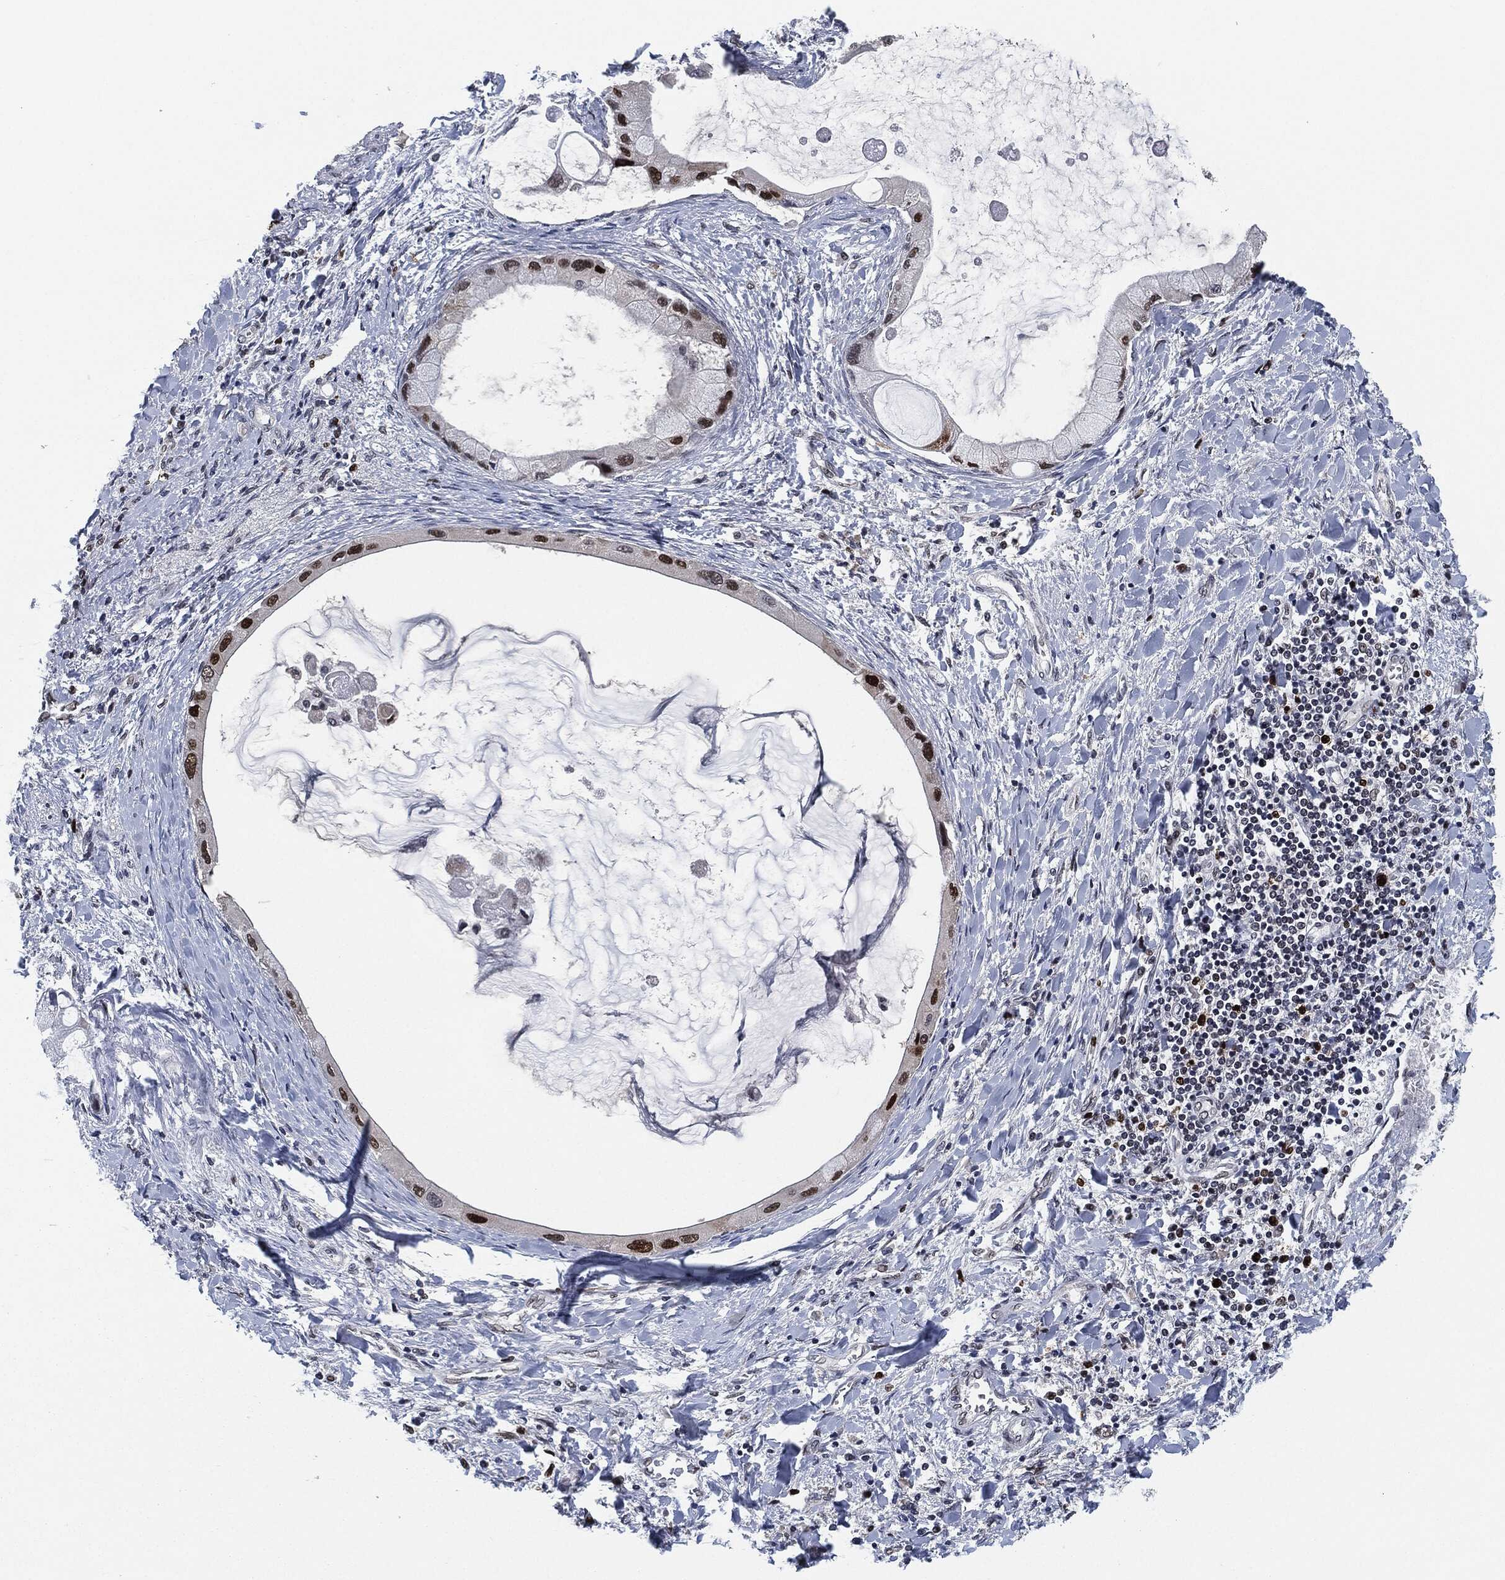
{"staining": {"intensity": "strong", "quantity": "25%-75%", "location": "nuclear"}, "tissue": "liver cancer", "cell_type": "Tumor cells", "image_type": "cancer", "snomed": [{"axis": "morphology", "description": "Cholangiocarcinoma"}, {"axis": "topography", "description": "Liver"}], "caption": "Immunohistochemistry (DAB) staining of liver cancer (cholangiocarcinoma) exhibits strong nuclear protein staining in about 25%-75% of tumor cells.", "gene": "PCNA", "patient": {"sex": "male", "age": 50}}